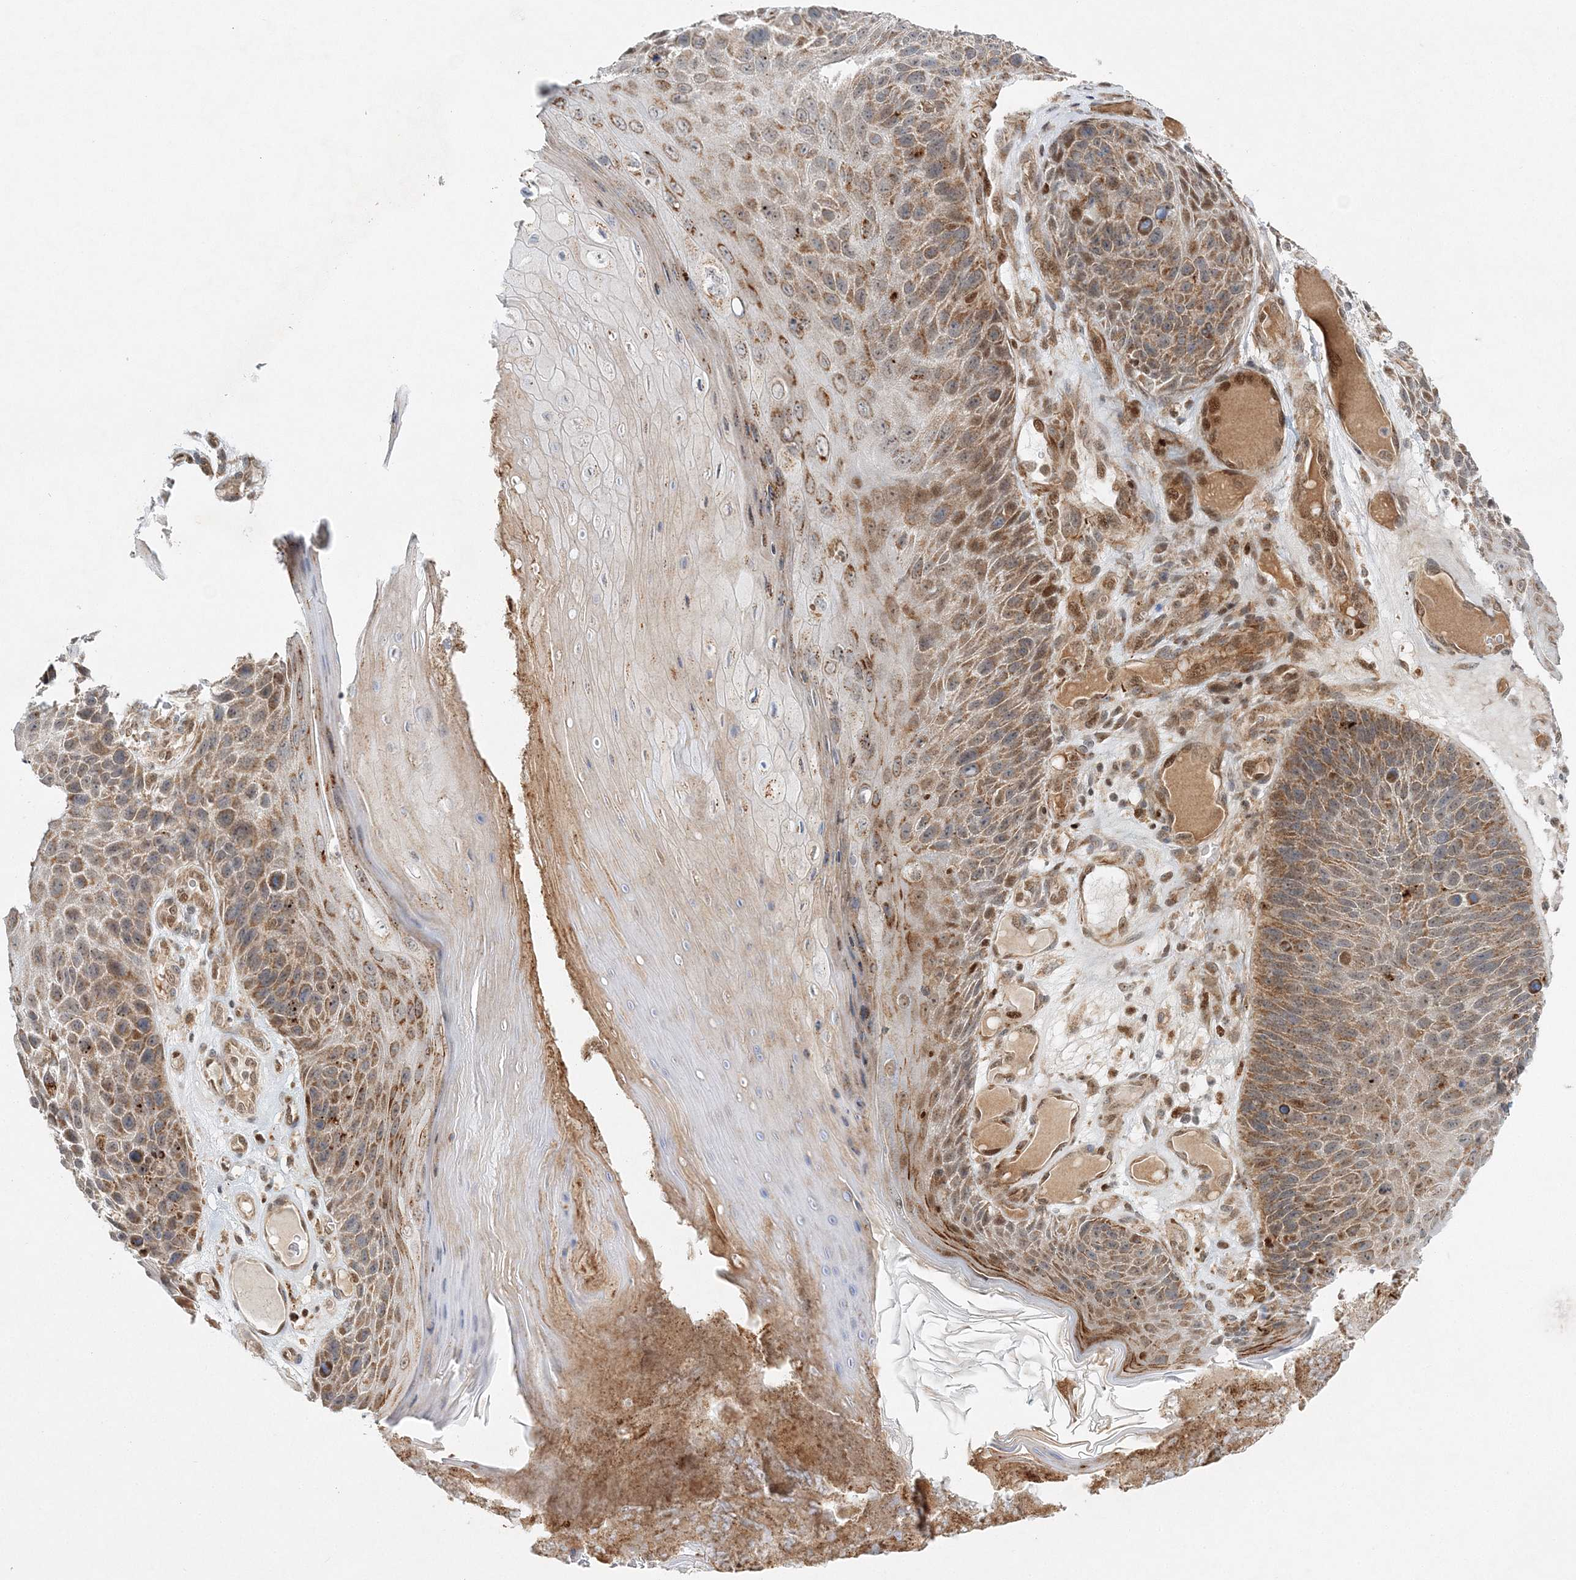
{"staining": {"intensity": "moderate", "quantity": ">75%", "location": "cytoplasmic/membranous,nuclear"}, "tissue": "skin cancer", "cell_type": "Tumor cells", "image_type": "cancer", "snomed": [{"axis": "morphology", "description": "Squamous cell carcinoma, NOS"}, {"axis": "topography", "description": "Skin"}], "caption": "IHC of skin cancer (squamous cell carcinoma) displays medium levels of moderate cytoplasmic/membranous and nuclear staining in about >75% of tumor cells.", "gene": "RAB11FIP2", "patient": {"sex": "female", "age": 88}}